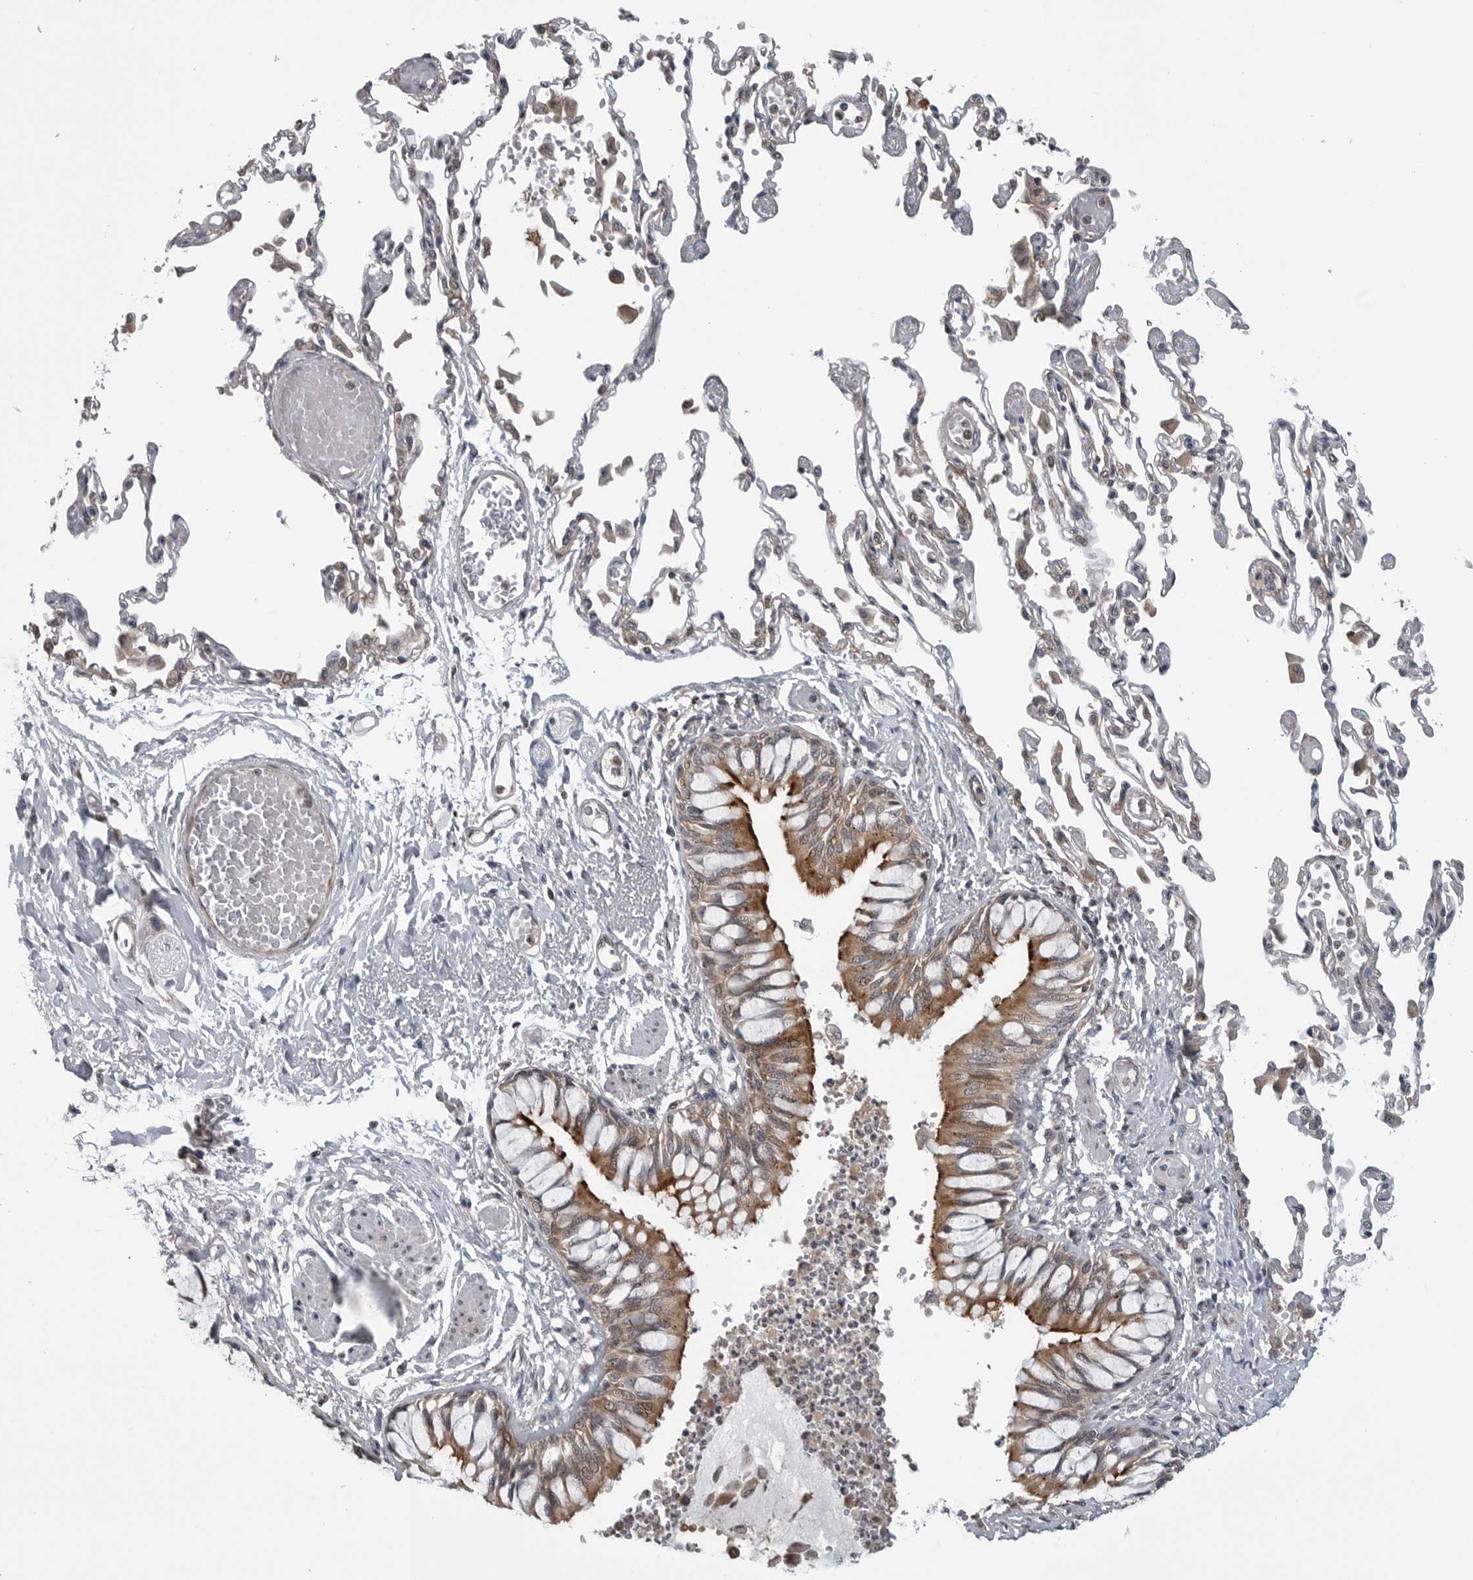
{"staining": {"intensity": "moderate", "quantity": ">75%", "location": "cytoplasmic/membranous"}, "tissue": "bronchus", "cell_type": "Respiratory epithelial cells", "image_type": "normal", "snomed": [{"axis": "morphology", "description": "Normal tissue, NOS"}, {"axis": "topography", "description": "Cartilage tissue"}, {"axis": "topography", "description": "Bronchus"}, {"axis": "topography", "description": "Lung"}], "caption": "An image showing moderate cytoplasmic/membranous staining in approximately >75% of respiratory epithelial cells in unremarkable bronchus, as visualized by brown immunohistochemical staining.", "gene": "FAAP100", "patient": {"sex": "female", "age": 49}}